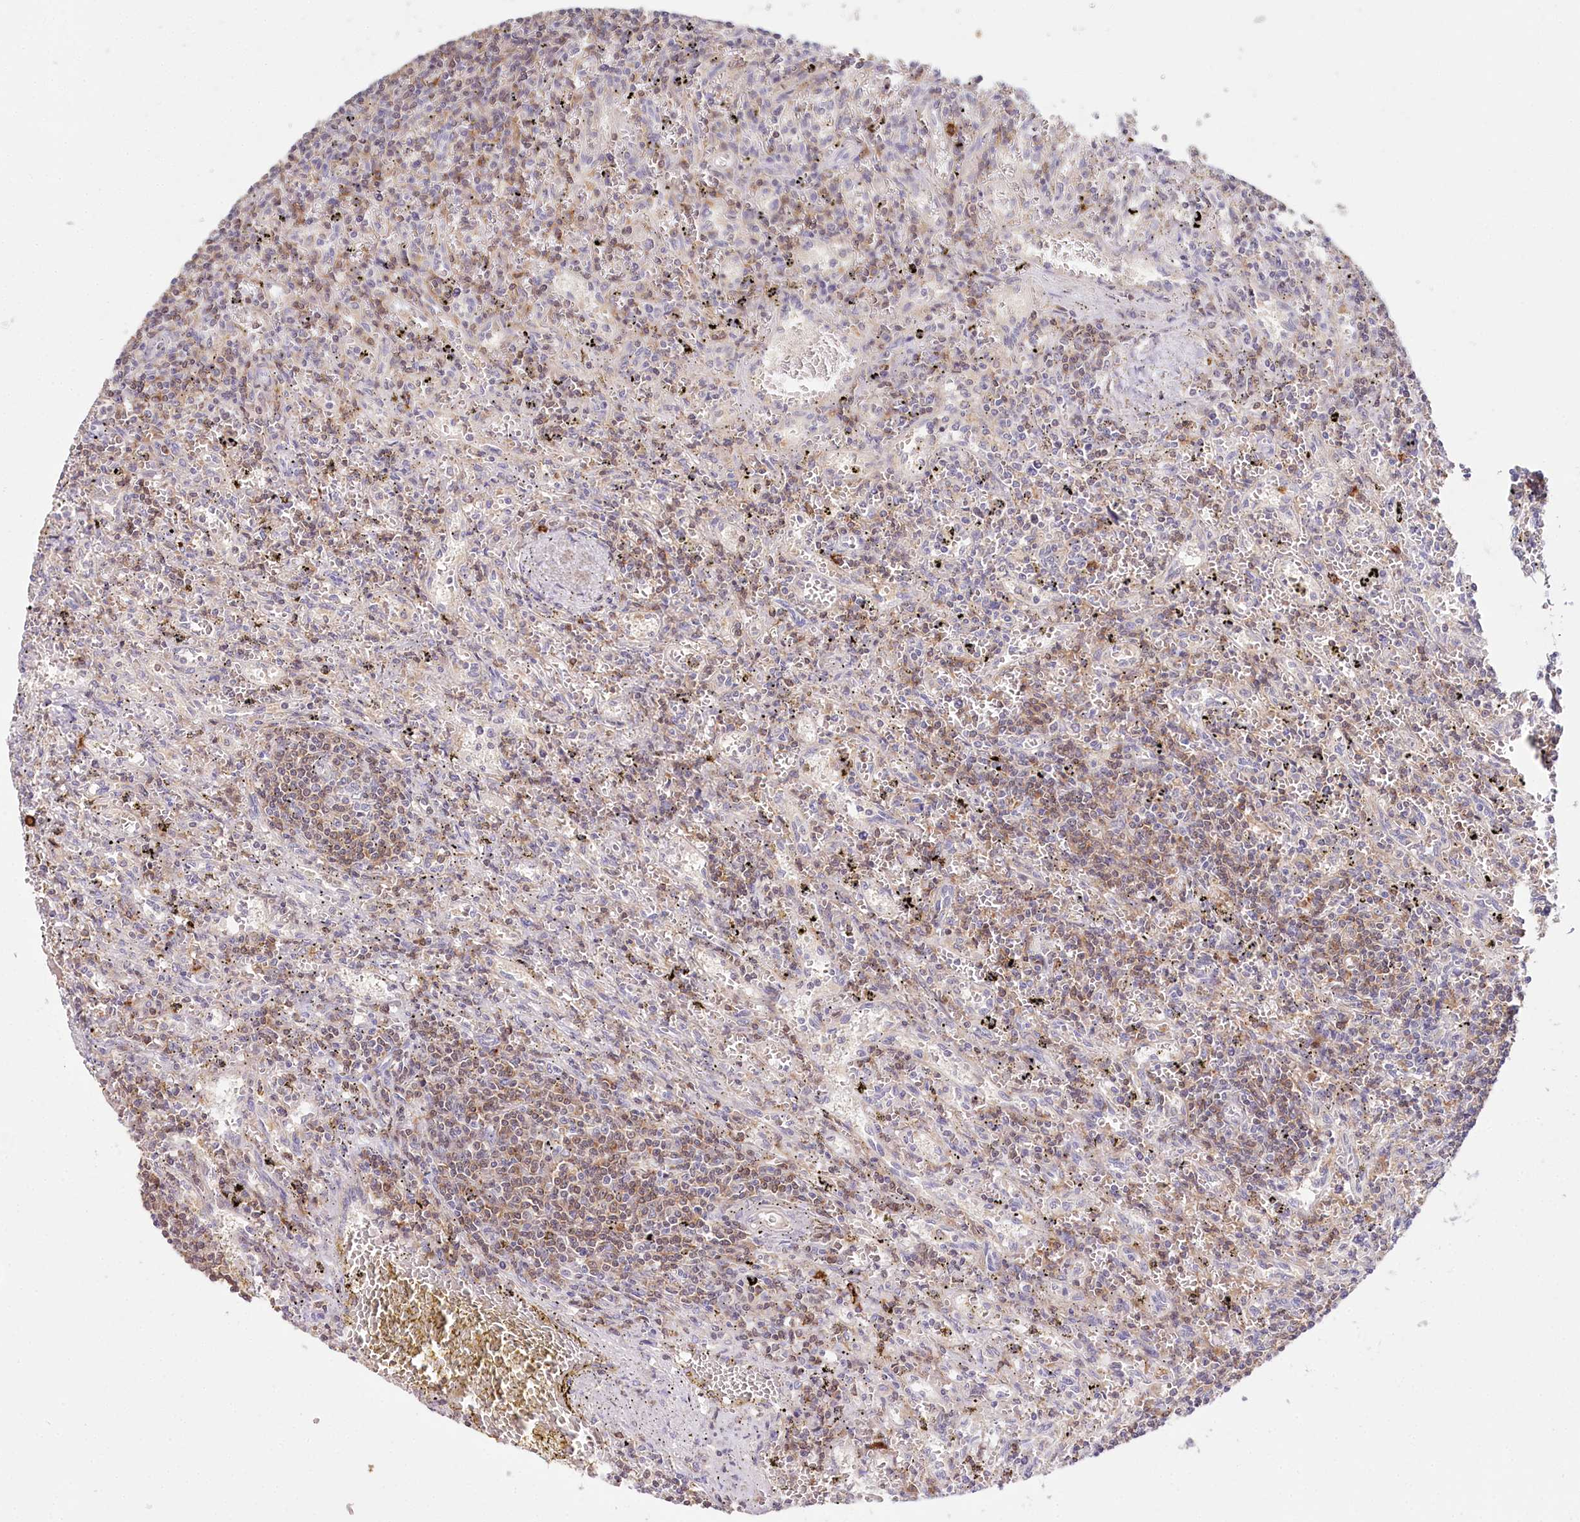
{"staining": {"intensity": "weak", "quantity": "25%-75%", "location": "cytoplasmic/membranous"}, "tissue": "lymphoma", "cell_type": "Tumor cells", "image_type": "cancer", "snomed": [{"axis": "morphology", "description": "Malignant lymphoma, non-Hodgkin's type, Low grade"}, {"axis": "topography", "description": "Spleen"}], "caption": "DAB immunohistochemical staining of malignant lymphoma, non-Hodgkin's type (low-grade) demonstrates weak cytoplasmic/membranous protein staining in approximately 25%-75% of tumor cells. Using DAB (3,3'-diaminobenzidine) (brown) and hematoxylin (blue) stains, captured at high magnification using brightfield microscopy.", "gene": "DAPK1", "patient": {"sex": "male", "age": 76}}